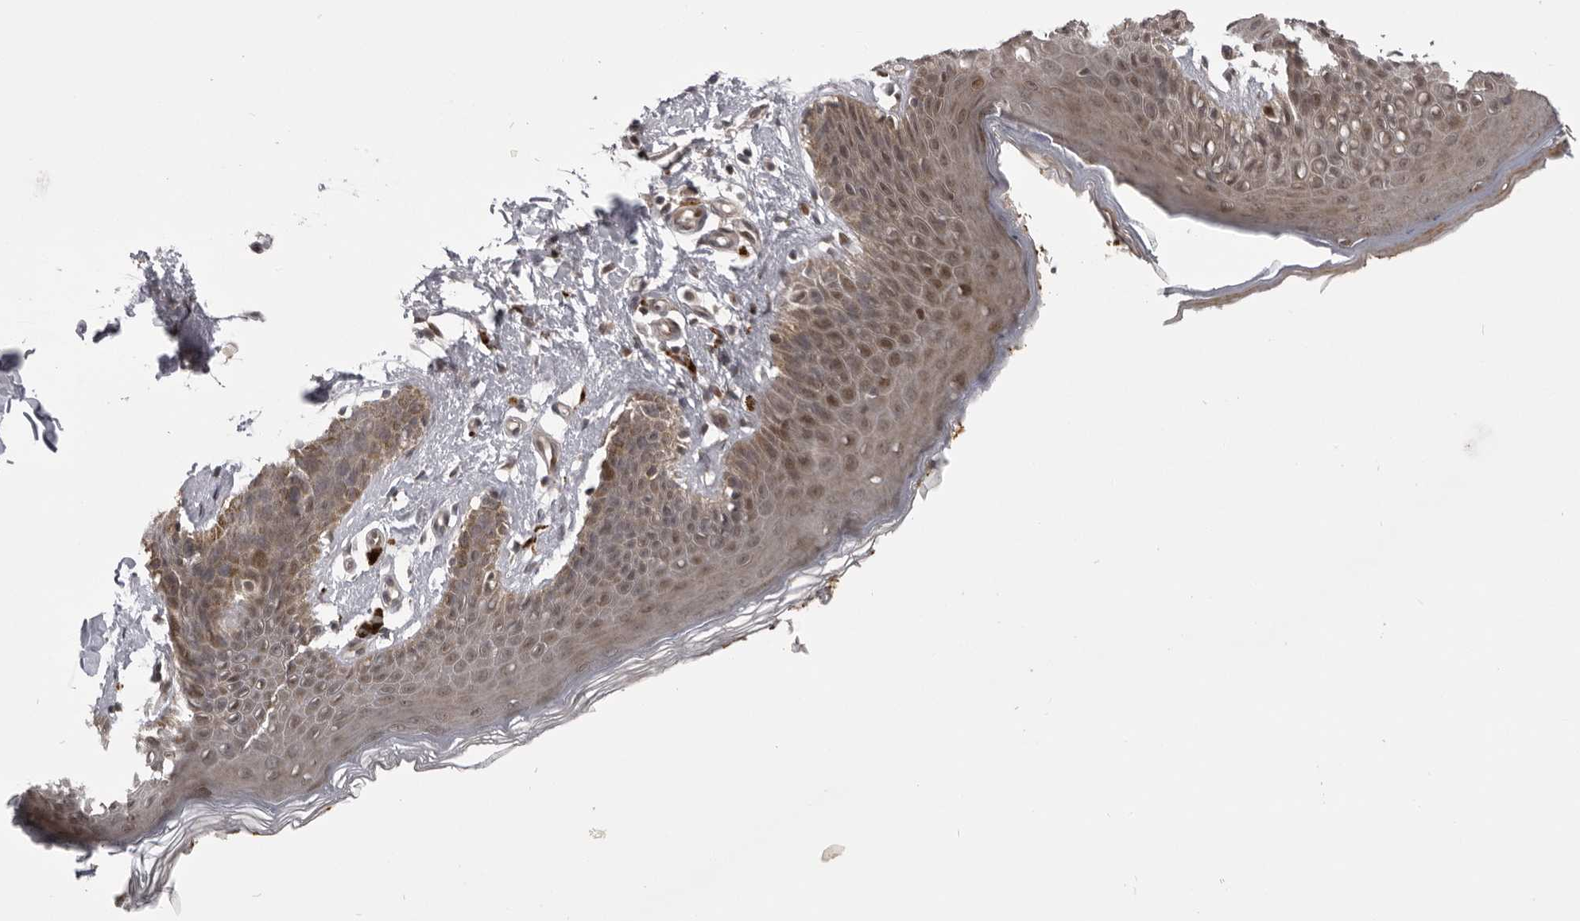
{"staining": {"intensity": "moderate", "quantity": ">75%", "location": "cytoplasmic/membranous,nuclear"}, "tissue": "skin", "cell_type": "Epidermal cells", "image_type": "normal", "snomed": [{"axis": "morphology", "description": "Normal tissue, NOS"}, {"axis": "topography", "description": "Vulva"}], "caption": "Unremarkable skin exhibits moderate cytoplasmic/membranous,nuclear expression in approximately >75% of epidermal cells.", "gene": "C1orf109", "patient": {"sex": "female", "age": 66}}